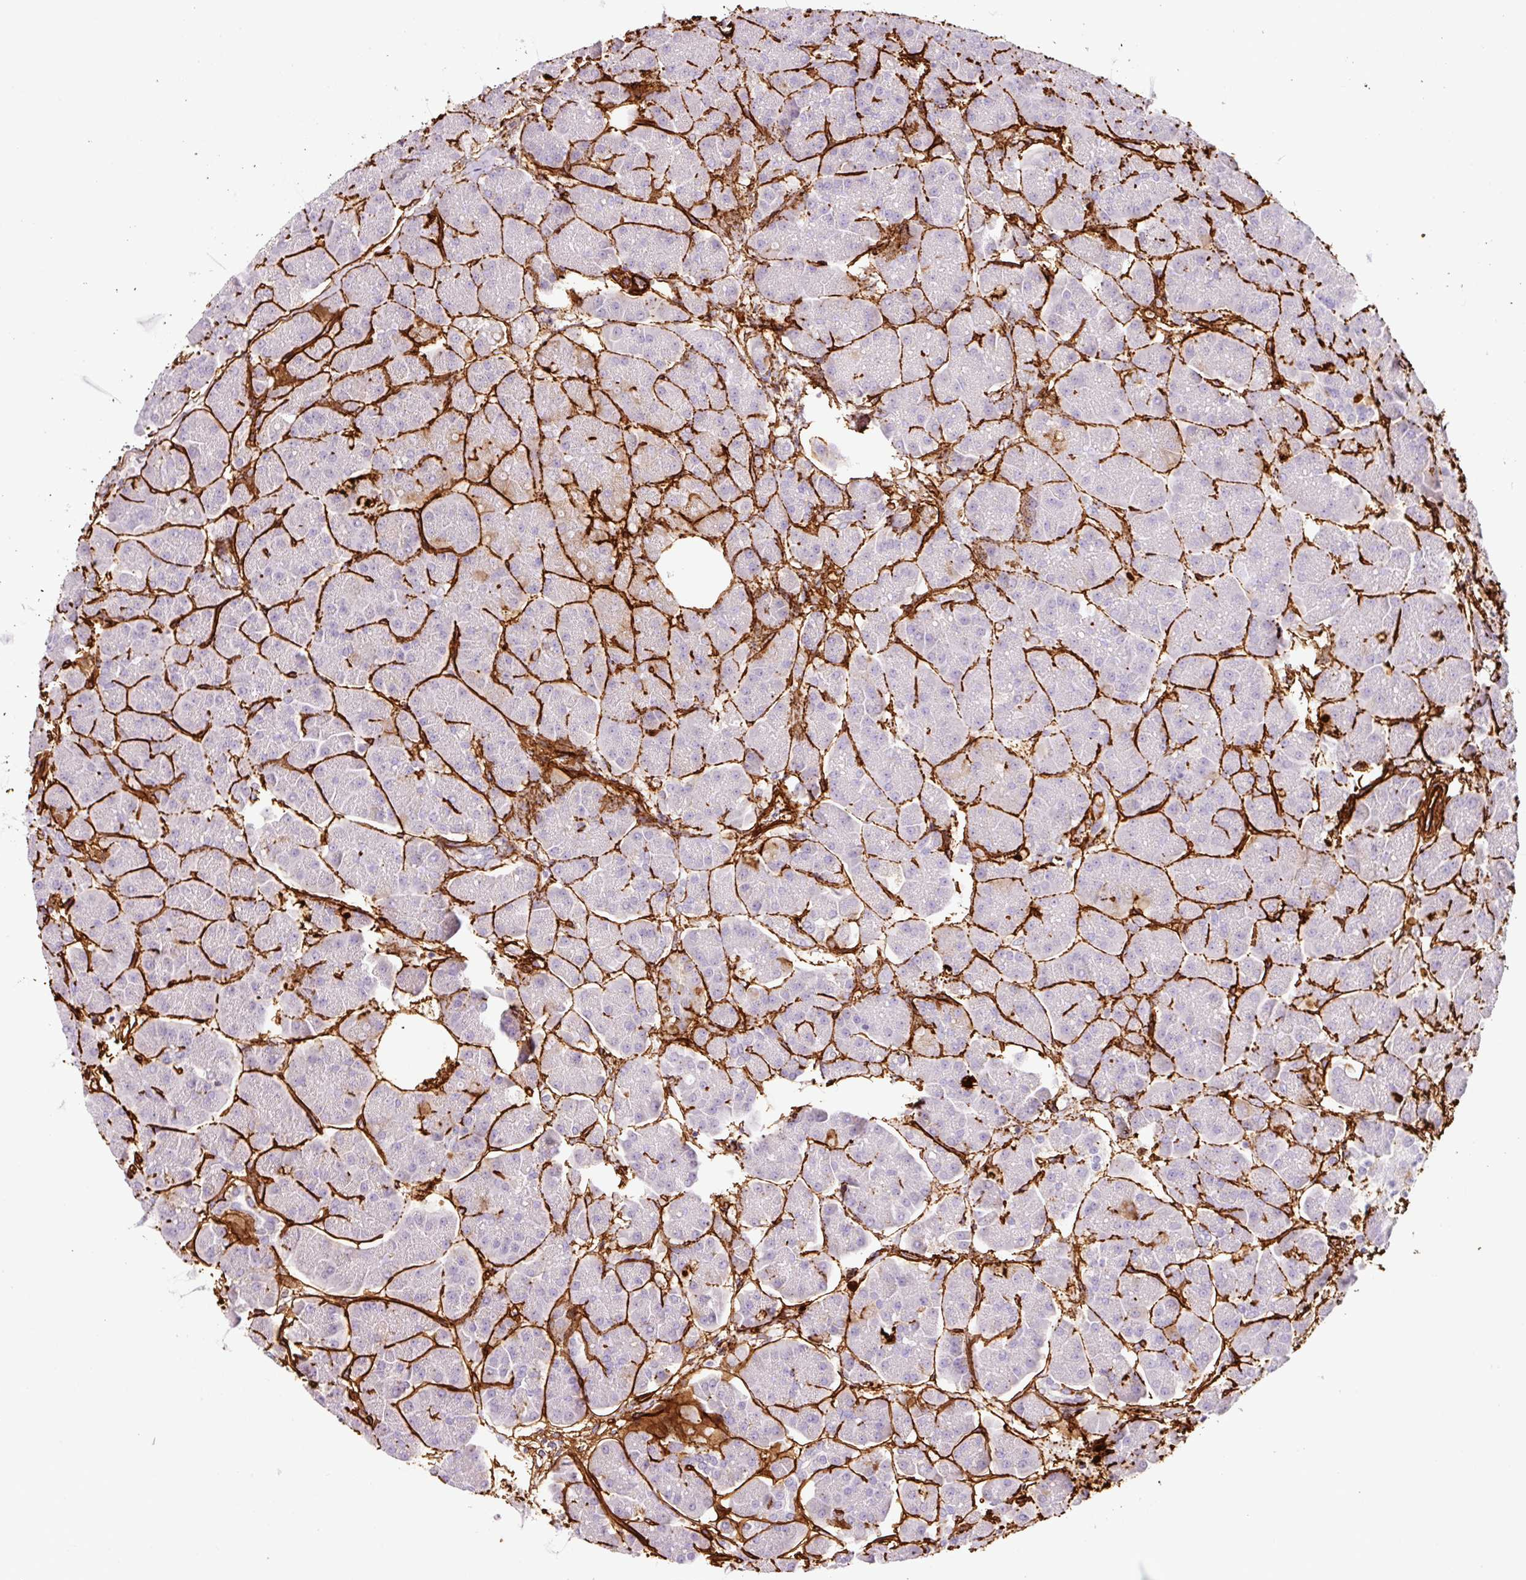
{"staining": {"intensity": "moderate", "quantity": "<25%", "location": "cytoplasmic/membranous"}, "tissue": "pancreas", "cell_type": "Exocrine glandular cells", "image_type": "normal", "snomed": [{"axis": "morphology", "description": "Normal tissue, NOS"}, {"axis": "topography", "description": "Pancreas"}, {"axis": "topography", "description": "Peripheral nerve tissue"}], "caption": "A low amount of moderate cytoplasmic/membranous staining is present in approximately <25% of exocrine glandular cells in unremarkable pancreas.", "gene": "LOXL4", "patient": {"sex": "male", "age": 54}}